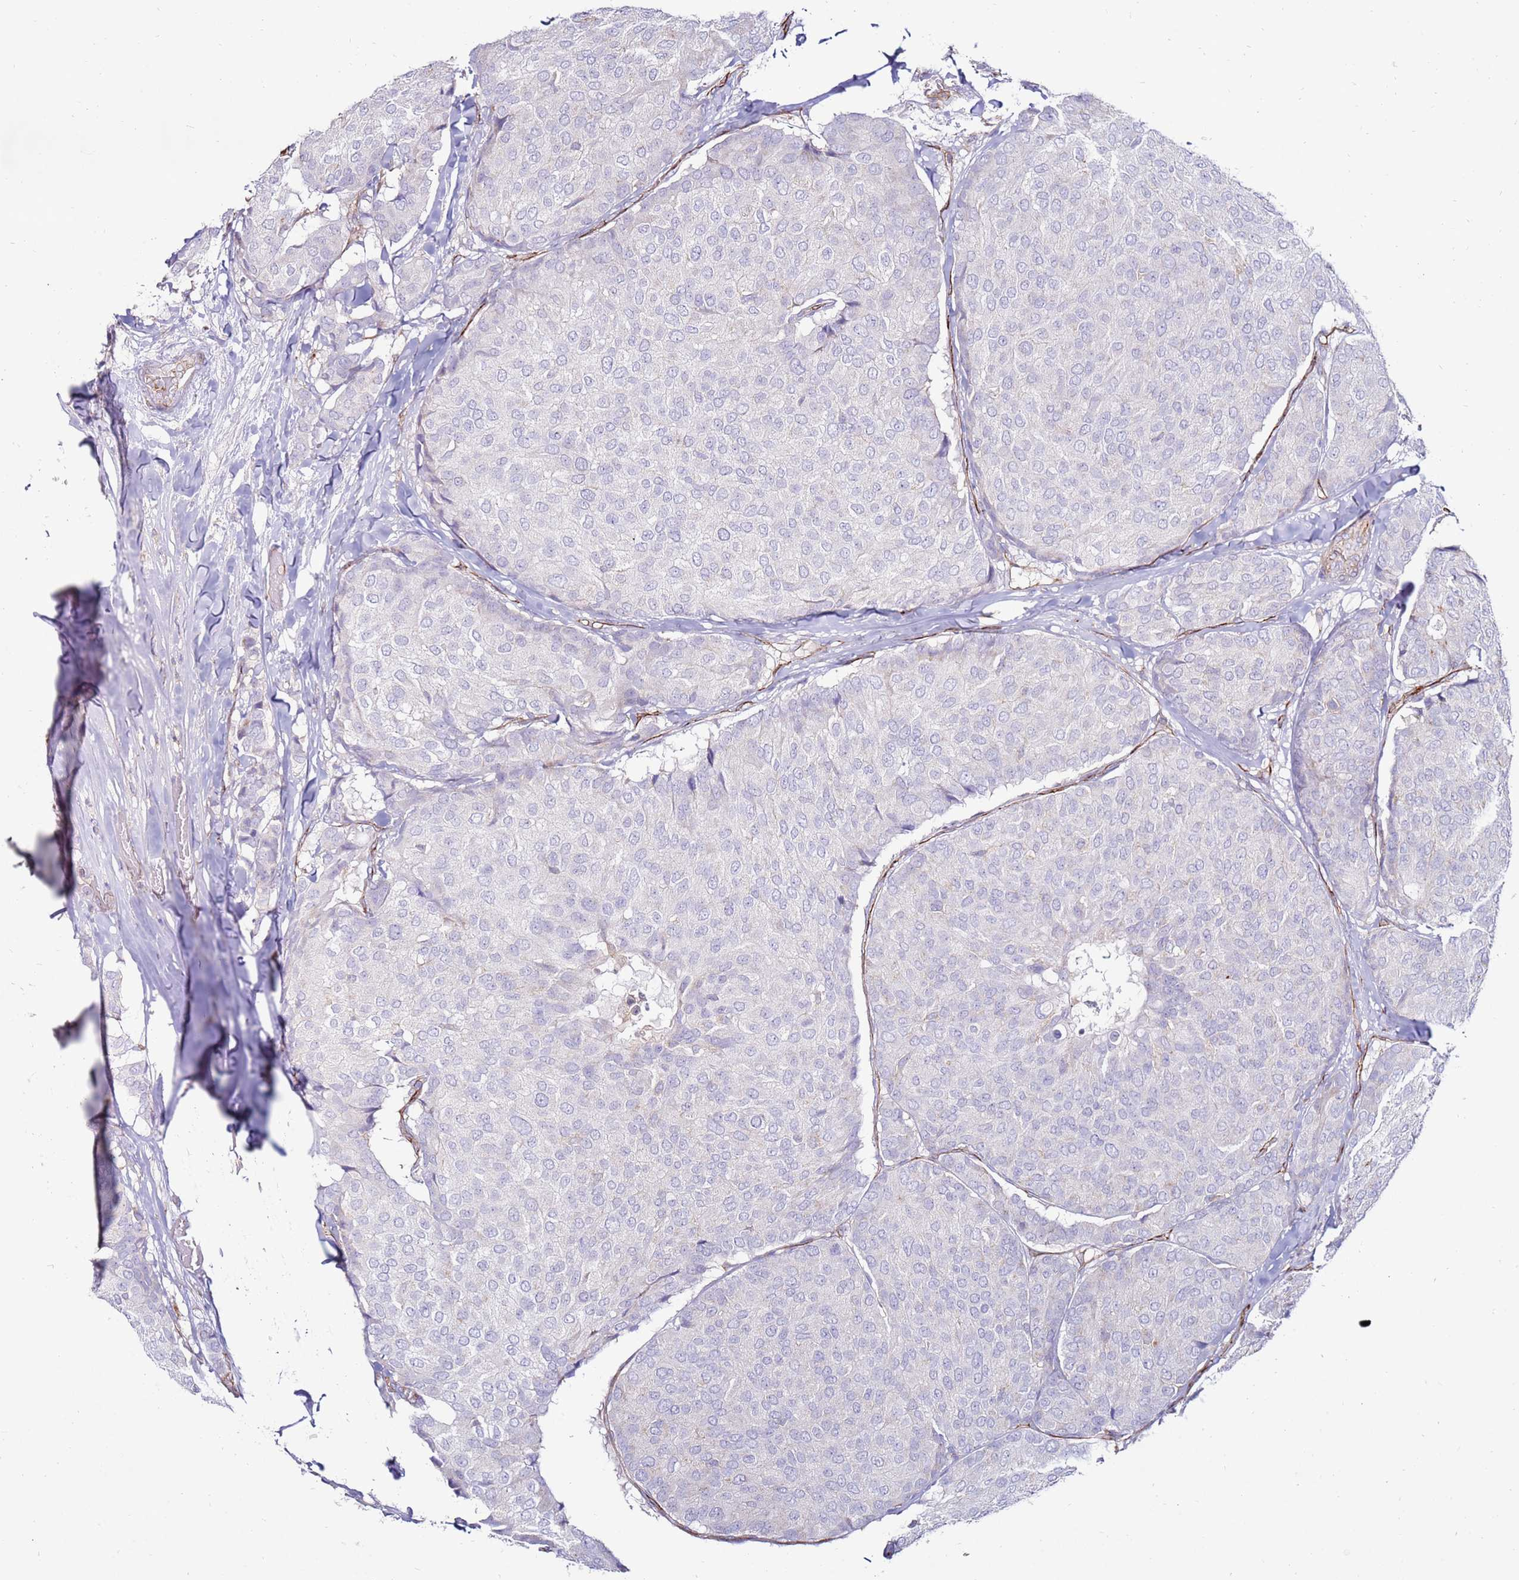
{"staining": {"intensity": "negative", "quantity": "none", "location": "none"}, "tissue": "breast cancer", "cell_type": "Tumor cells", "image_type": "cancer", "snomed": [{"axis": "morphology", "description": "Duct carcinoma"}, {"axis": "topography", "description": "Breast"}], "caption": "Breast cancer (infiltrating ductal carcinoma) stained for a protein using immunohistochemistry reveals no staining tumor cells.", "gene": "CLEC4M", "patient": {"sex": "female", "age": 75}}